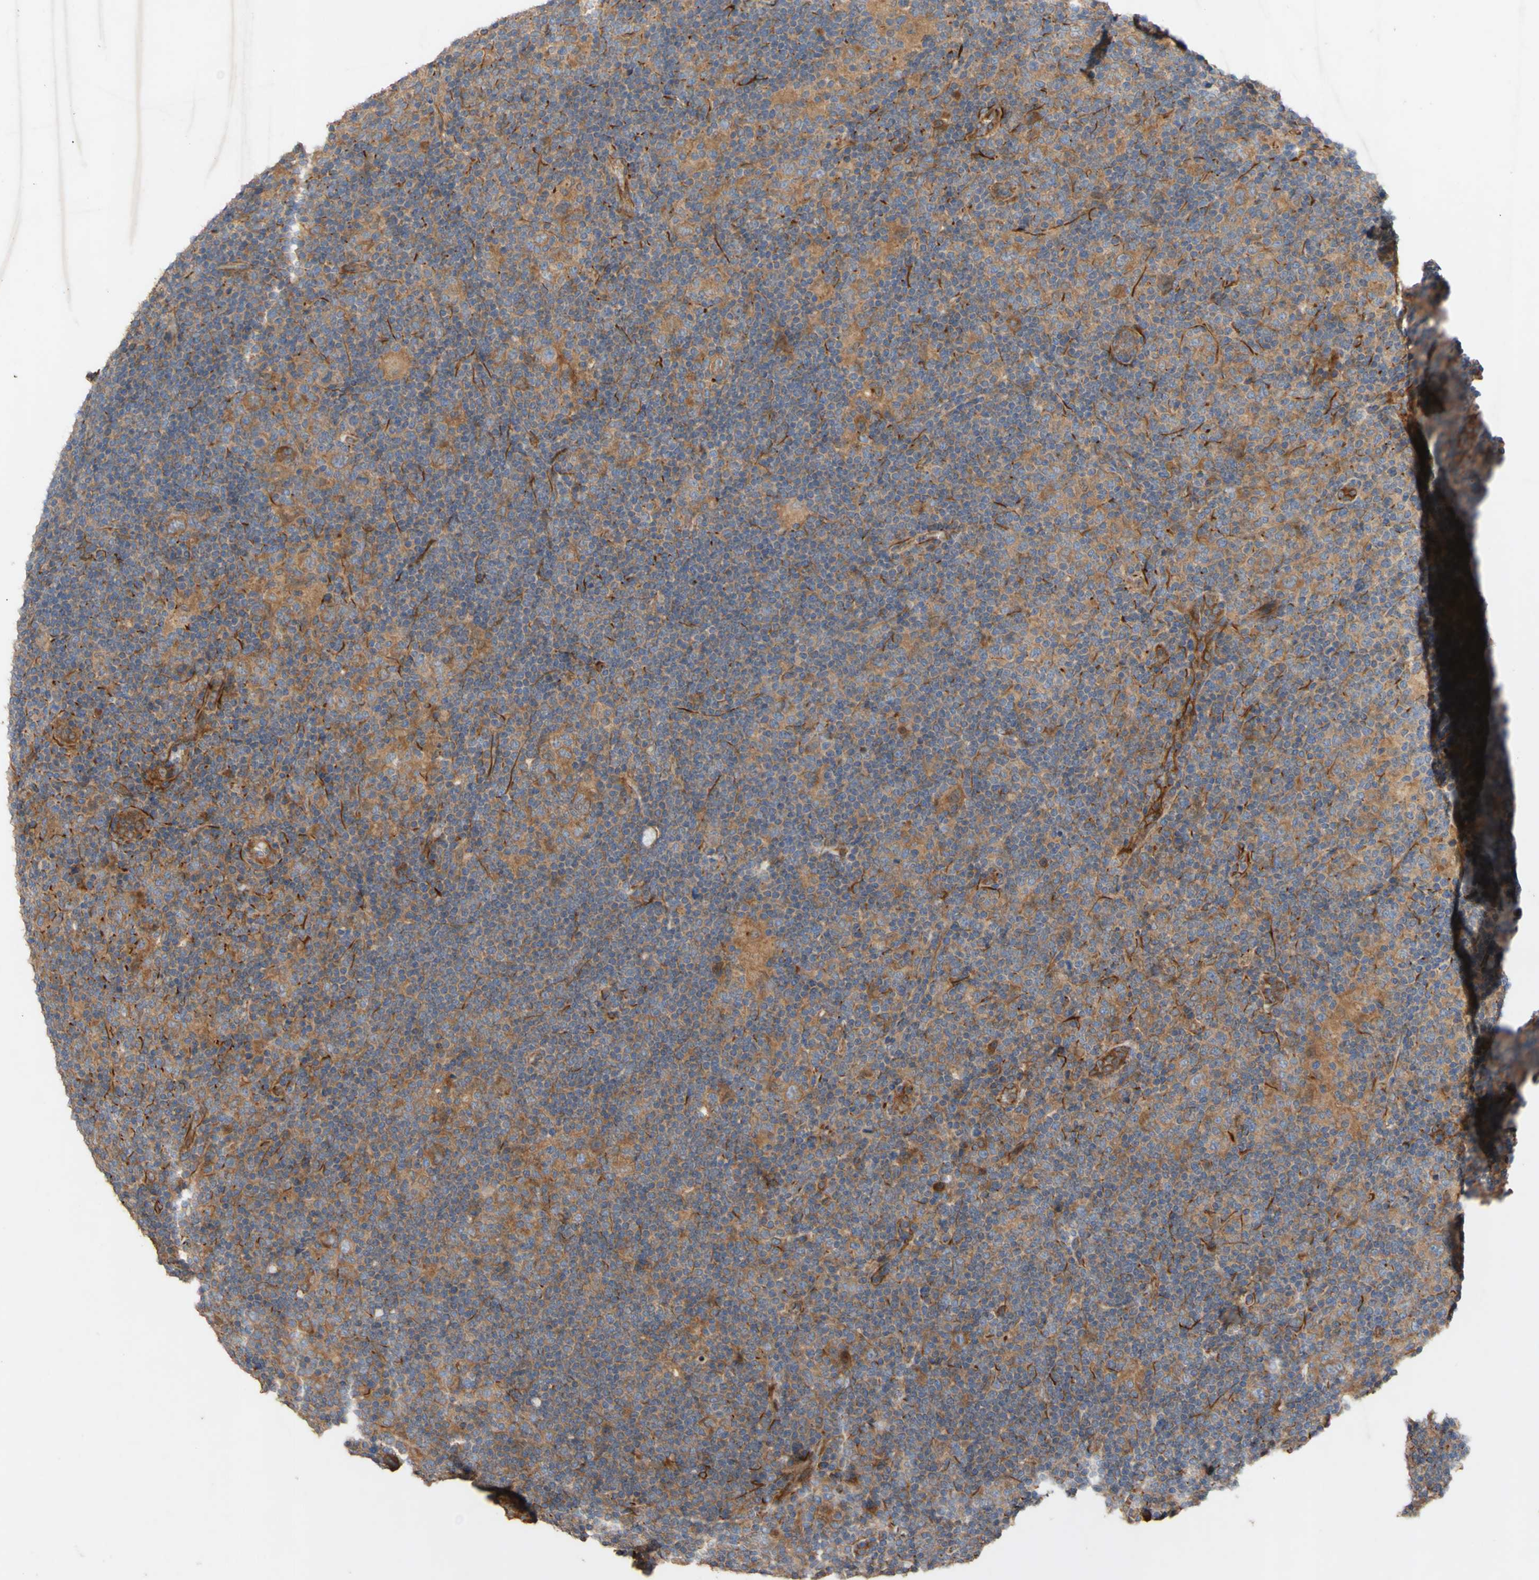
{"staining": {"intensity": "moderate", "quantity": ">75%", "location": "cytoplasmic/membranous"}, "tissue": "lymphoma", "cell_type": "Tumor cells", "image_type": "cancer", "snomed": [{"axis": "morphology", "description": "Hodgkin's disease, NOS"}, {"axis": "topography", "description": "Lymph node"}], "caption": "Protein staining demonstrates moderate cytoplasmic/membranous expression in about >75% of tumor cells in Hodgkin's disease.", "gene": "EIF2S3", "patient": {"sex": "female", "age": 57}}